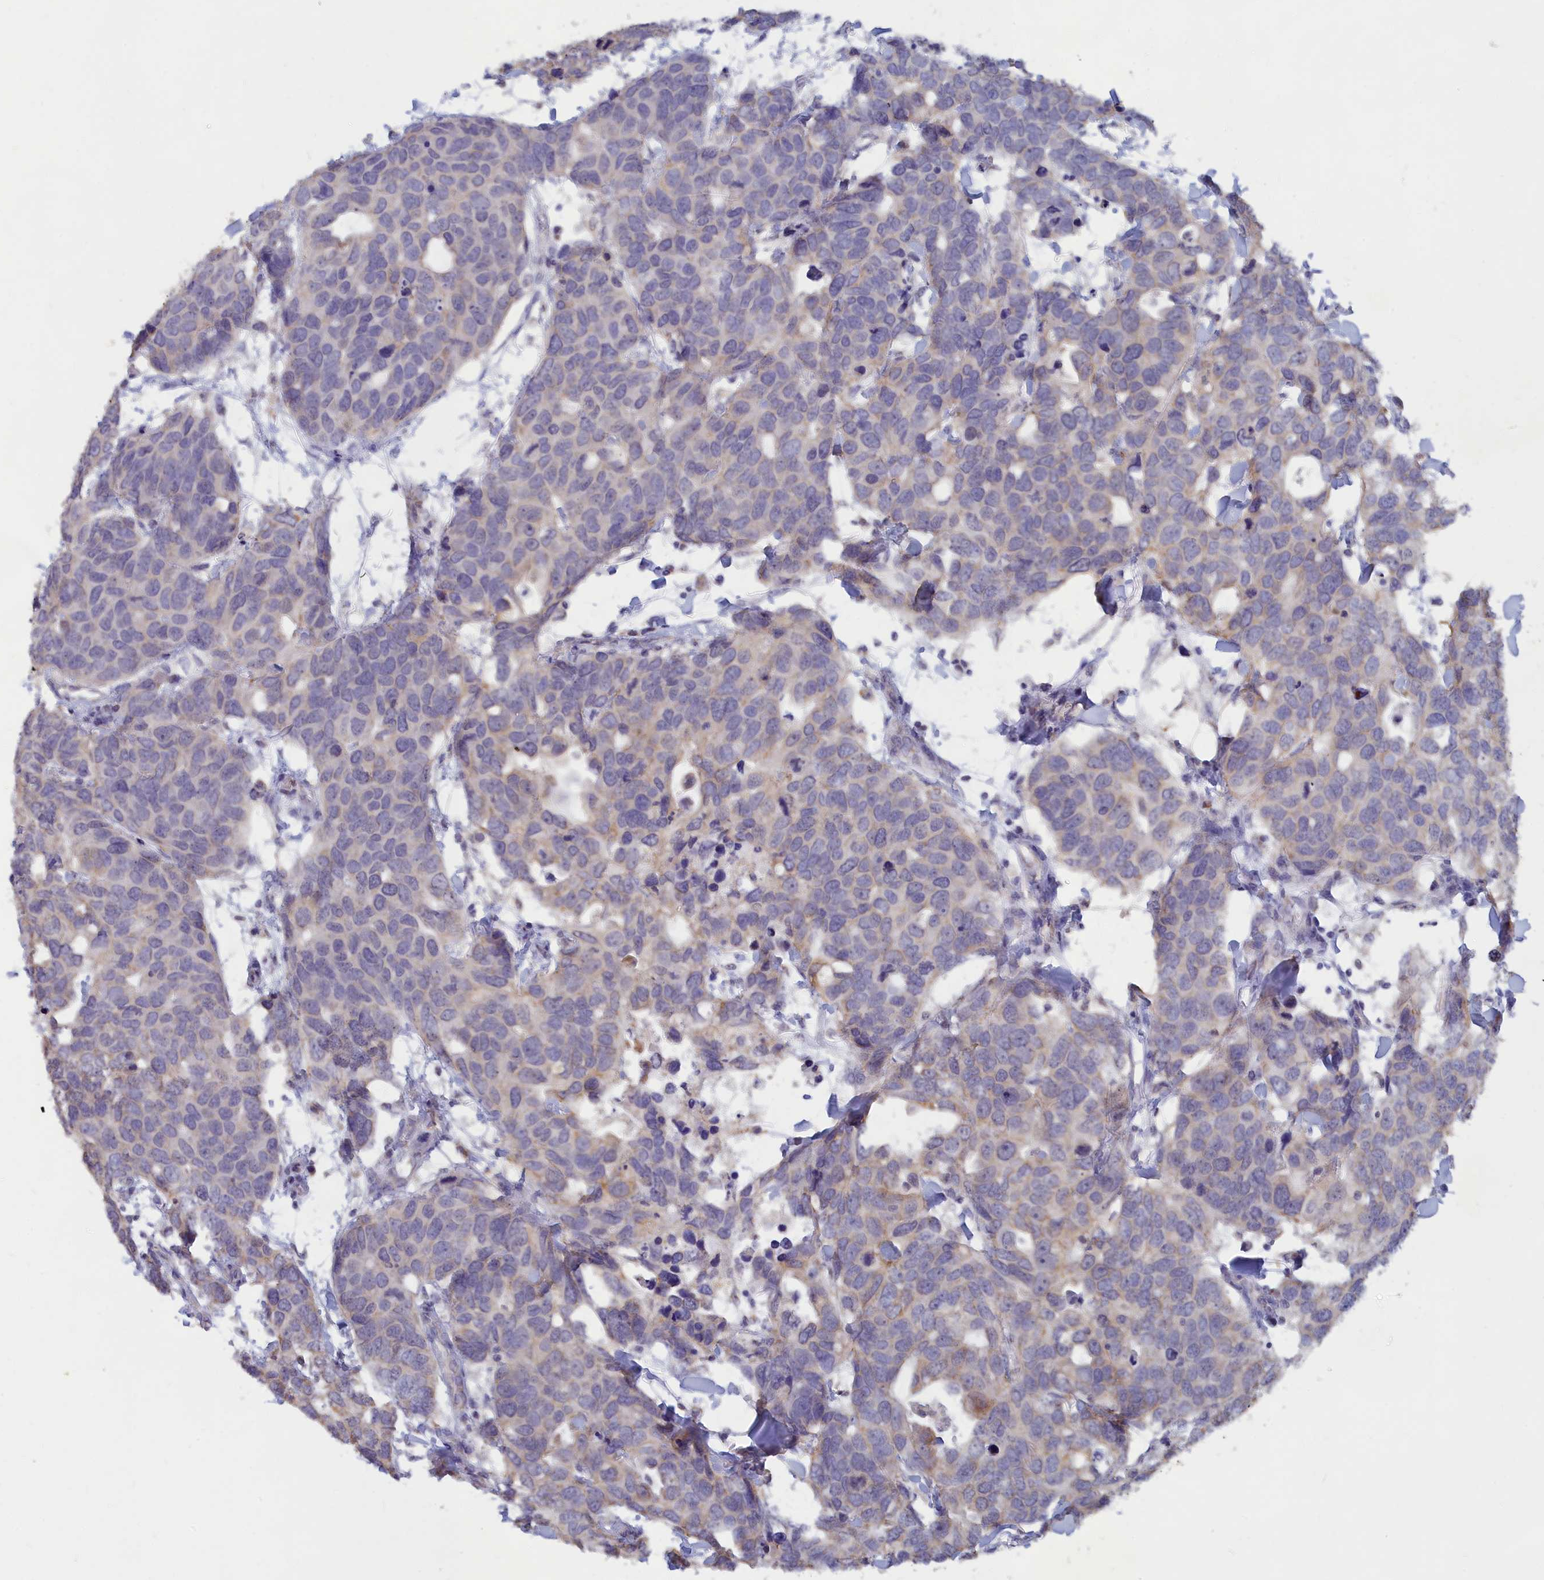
{"staining": {"intensity": "weak", "quantity": "<25%", "location": "cytoplasmic/membranous"}, "tissue": "breast cancer", "cell_type": "Tumor cells", "image_type": "cancer", "snomed": [{"axis": "morphology", "description": "Duct carcinoma"}, {"axis": "topography", "description": "Breast"}], "caption": "IHC photomicrograph of human breast invasive ductal carcinoma stained for a protein (brown), which exhibits no positivity in tumor cells. The staining was performed using DAB to visualize the protein expression in brown, while the nuclei were stained in blue with hematoxylin (Magnification: 20x).", "gene": "LRIF1", "patient": {"sex": "female", "age": 83}}